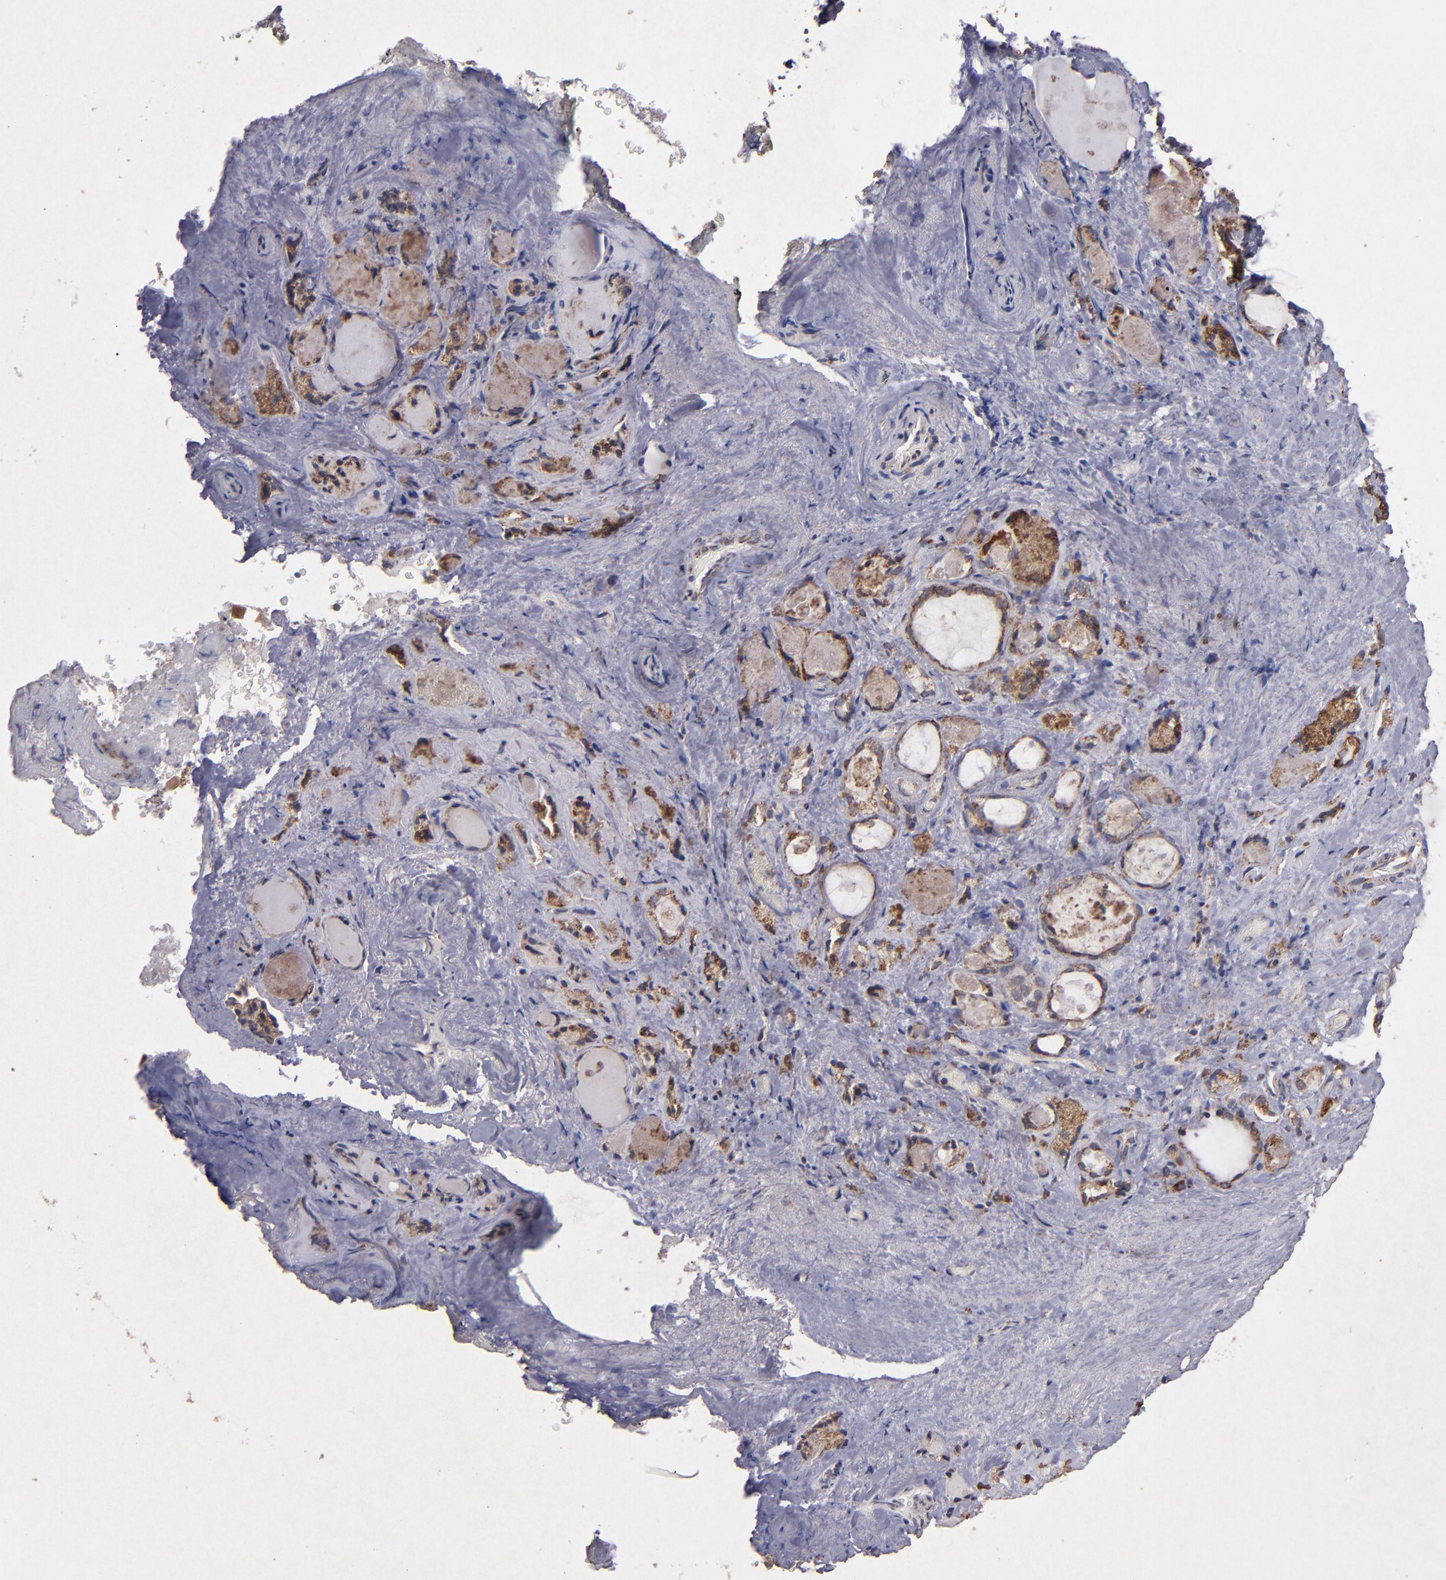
{"staining": {"intensity": "moderate", "quantity": "25%-75%", "location": "cytoplasmic/membranous"}, "tissue": "thyroid gland", "cell_type": "Glandular cells", "image_type": "normal", "snomed": [{"axis": "morphology", "description": "Normal tissue, NOS"}, {"axis": "topography", "description": "Thyroid gland"}], "caption": "Approximately 25%-75% of glandular cells in normal human thyroid gland show moderate cytoplasmic/membranous protein expression as visualized by brown immunohistochemical staining.", "gene": "TIMM9", "patient": {"sex": "female", "age": 75}}